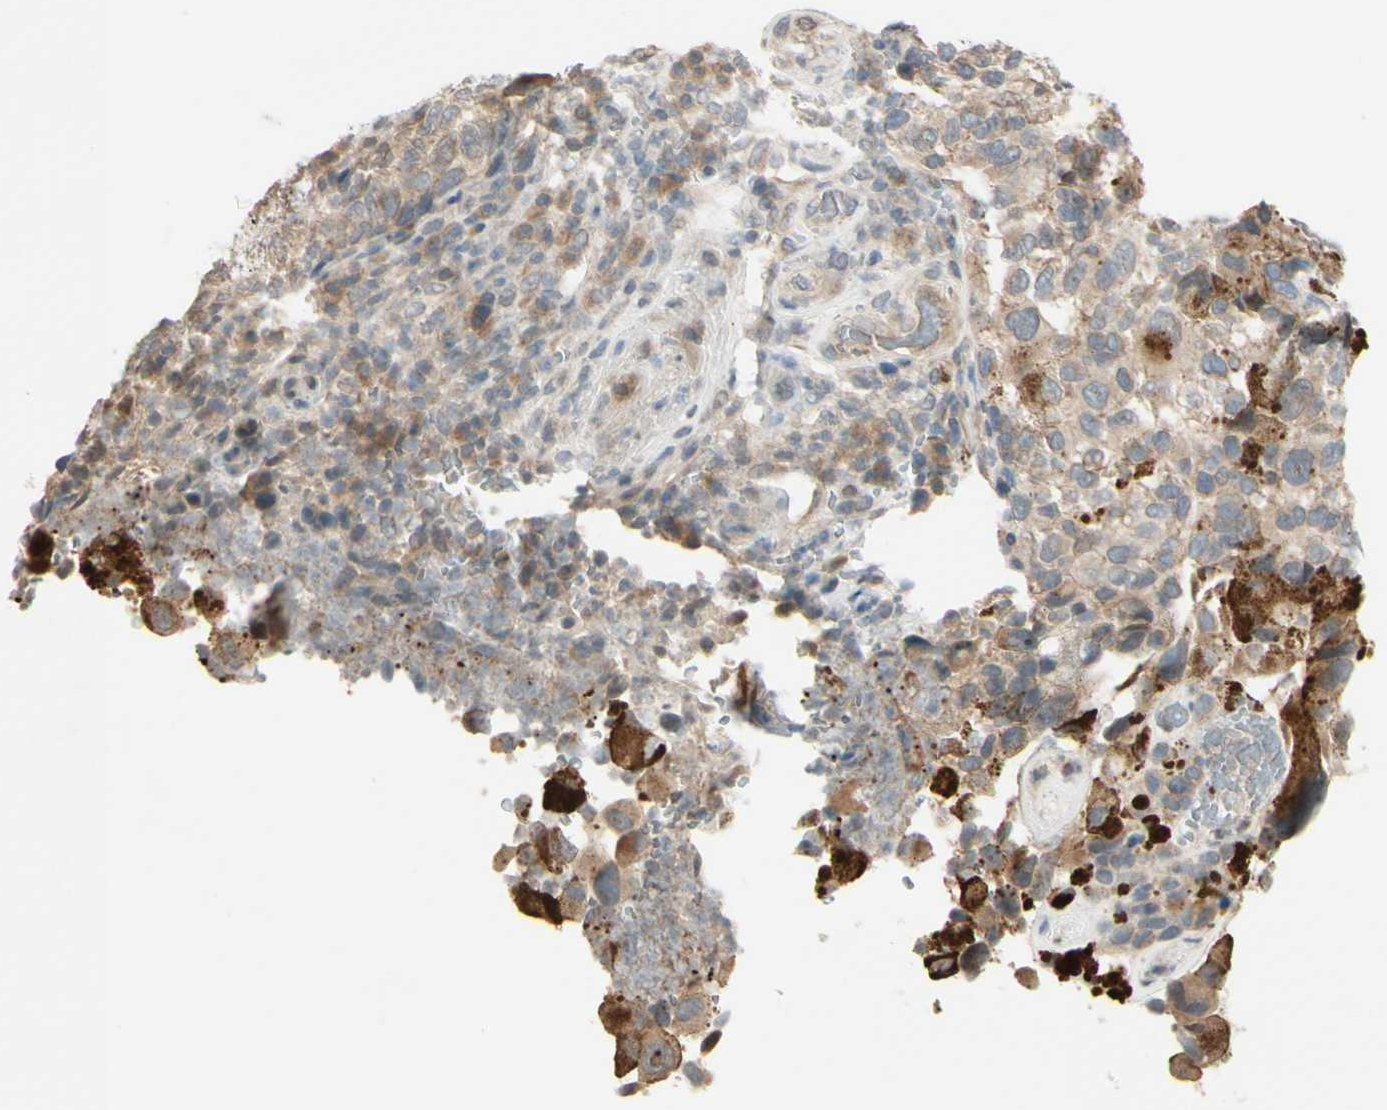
{"staining": {"intensity": "weak", "quantity": ">75%", "location": "cytoplasmic/membranous"}, "tissue": "melanoma", "cell_type": "Tumor cells", "image_type": "cancer", "snomed": [{"axis": "morphology", "description": "Malignant melanoma, NOS"}, {"axis": "topography", "description": "Skin"}], "caption": "A brown stain labels weak cytoplasmic/membranous expression of a protein in human melanoma tumor cells. Using DAB (brown) and hematoxylin (blue) stains, captured at high magnification using brightfield microscopy.", "gene": "FGF10", "patient": {"sex": "female", "age": 73}}